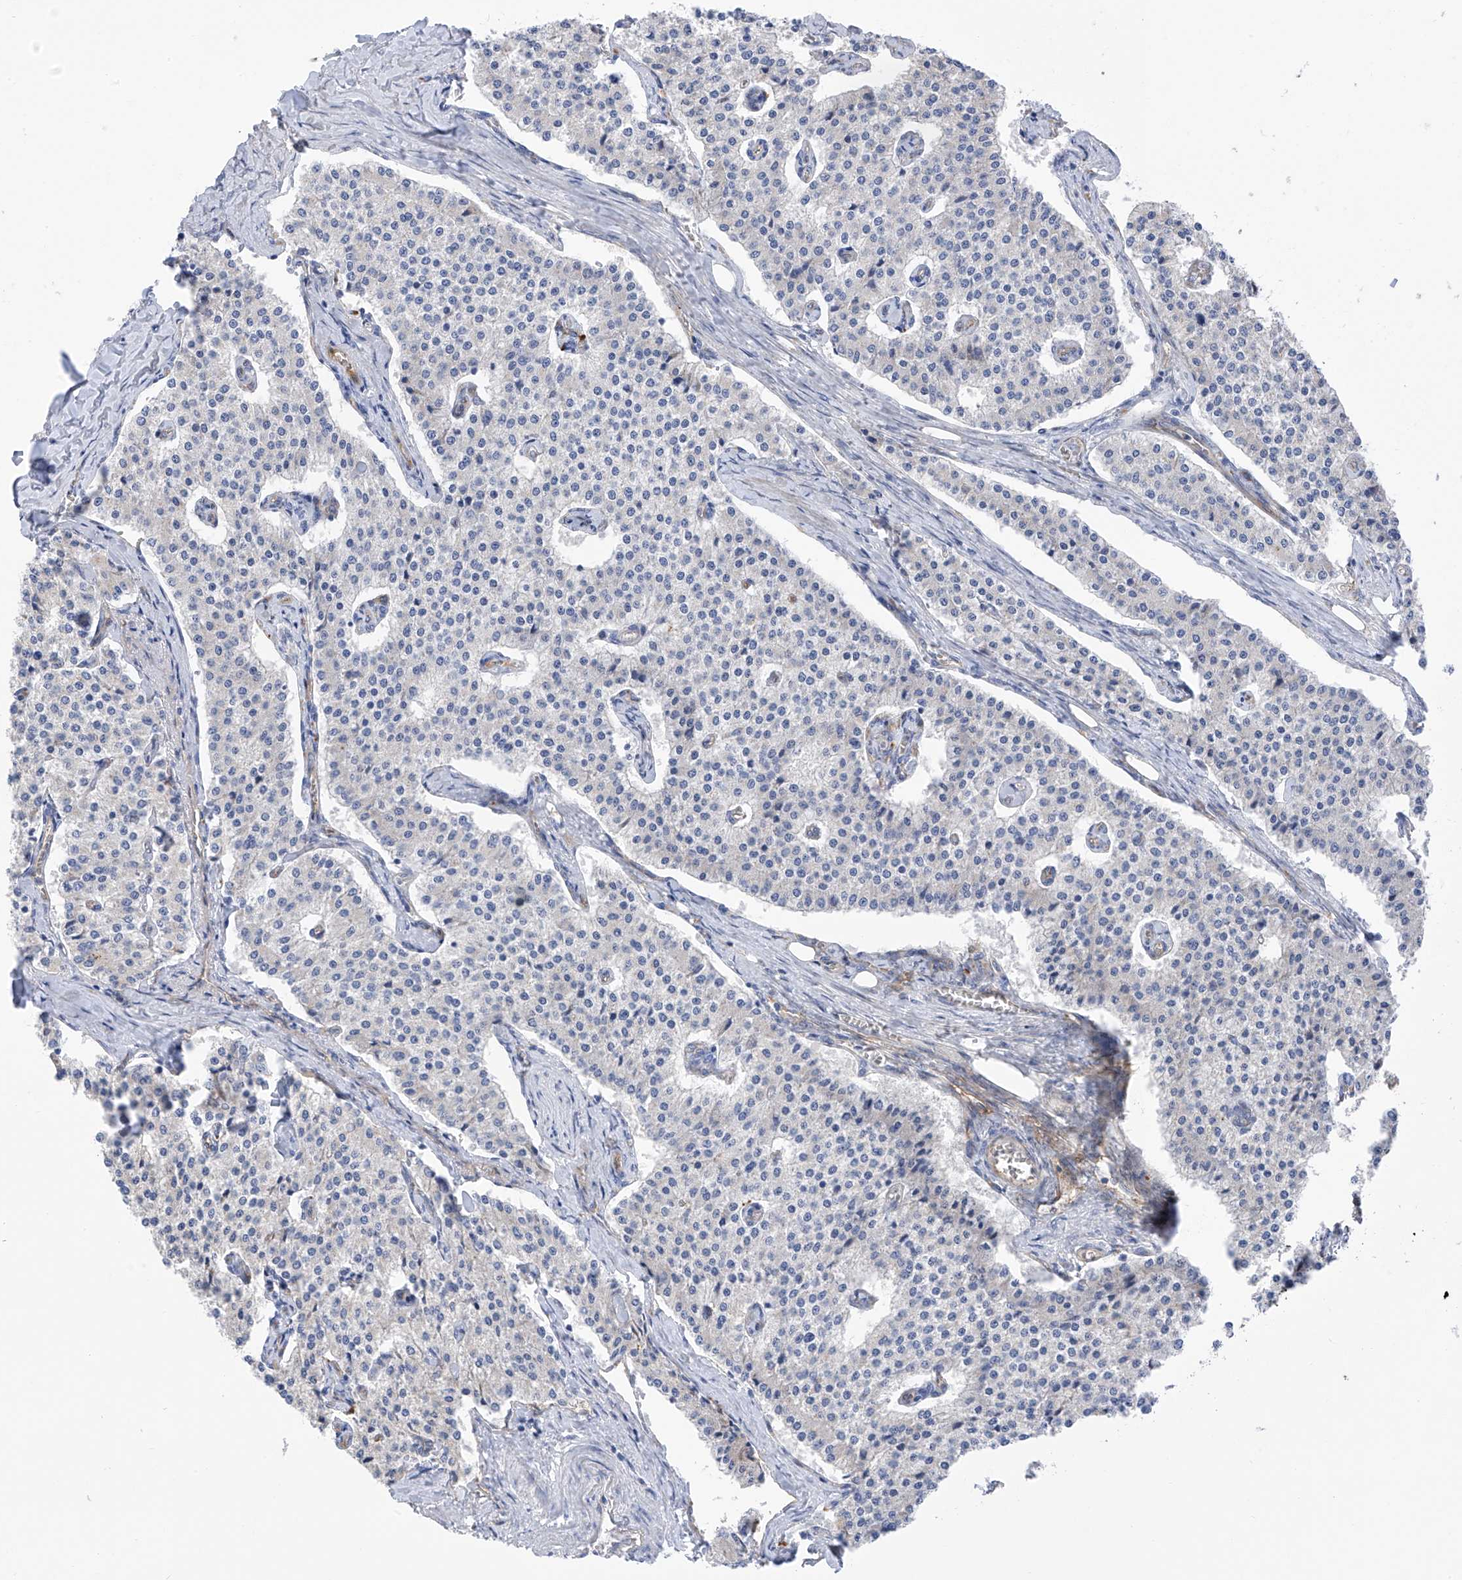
{"staining": {"intensity": "negative", "quantity": "none", "location": "none"}, "tissue": "carcinoid", "cell_type": "Tumor cells", "image_type": "cancer", "snomed": [{"axis": "morphology", "description": "Carcinoid, malignant, NOS"}, {"axis": "topography", "description": "Colon"}], "caption": "Human carcinoid stained for a protein using immunohistochemistry (IHC) reveals no positivity in tumor cells.", "gene": "ITGA9", "patient": {"sex": "female", "age": 52}}